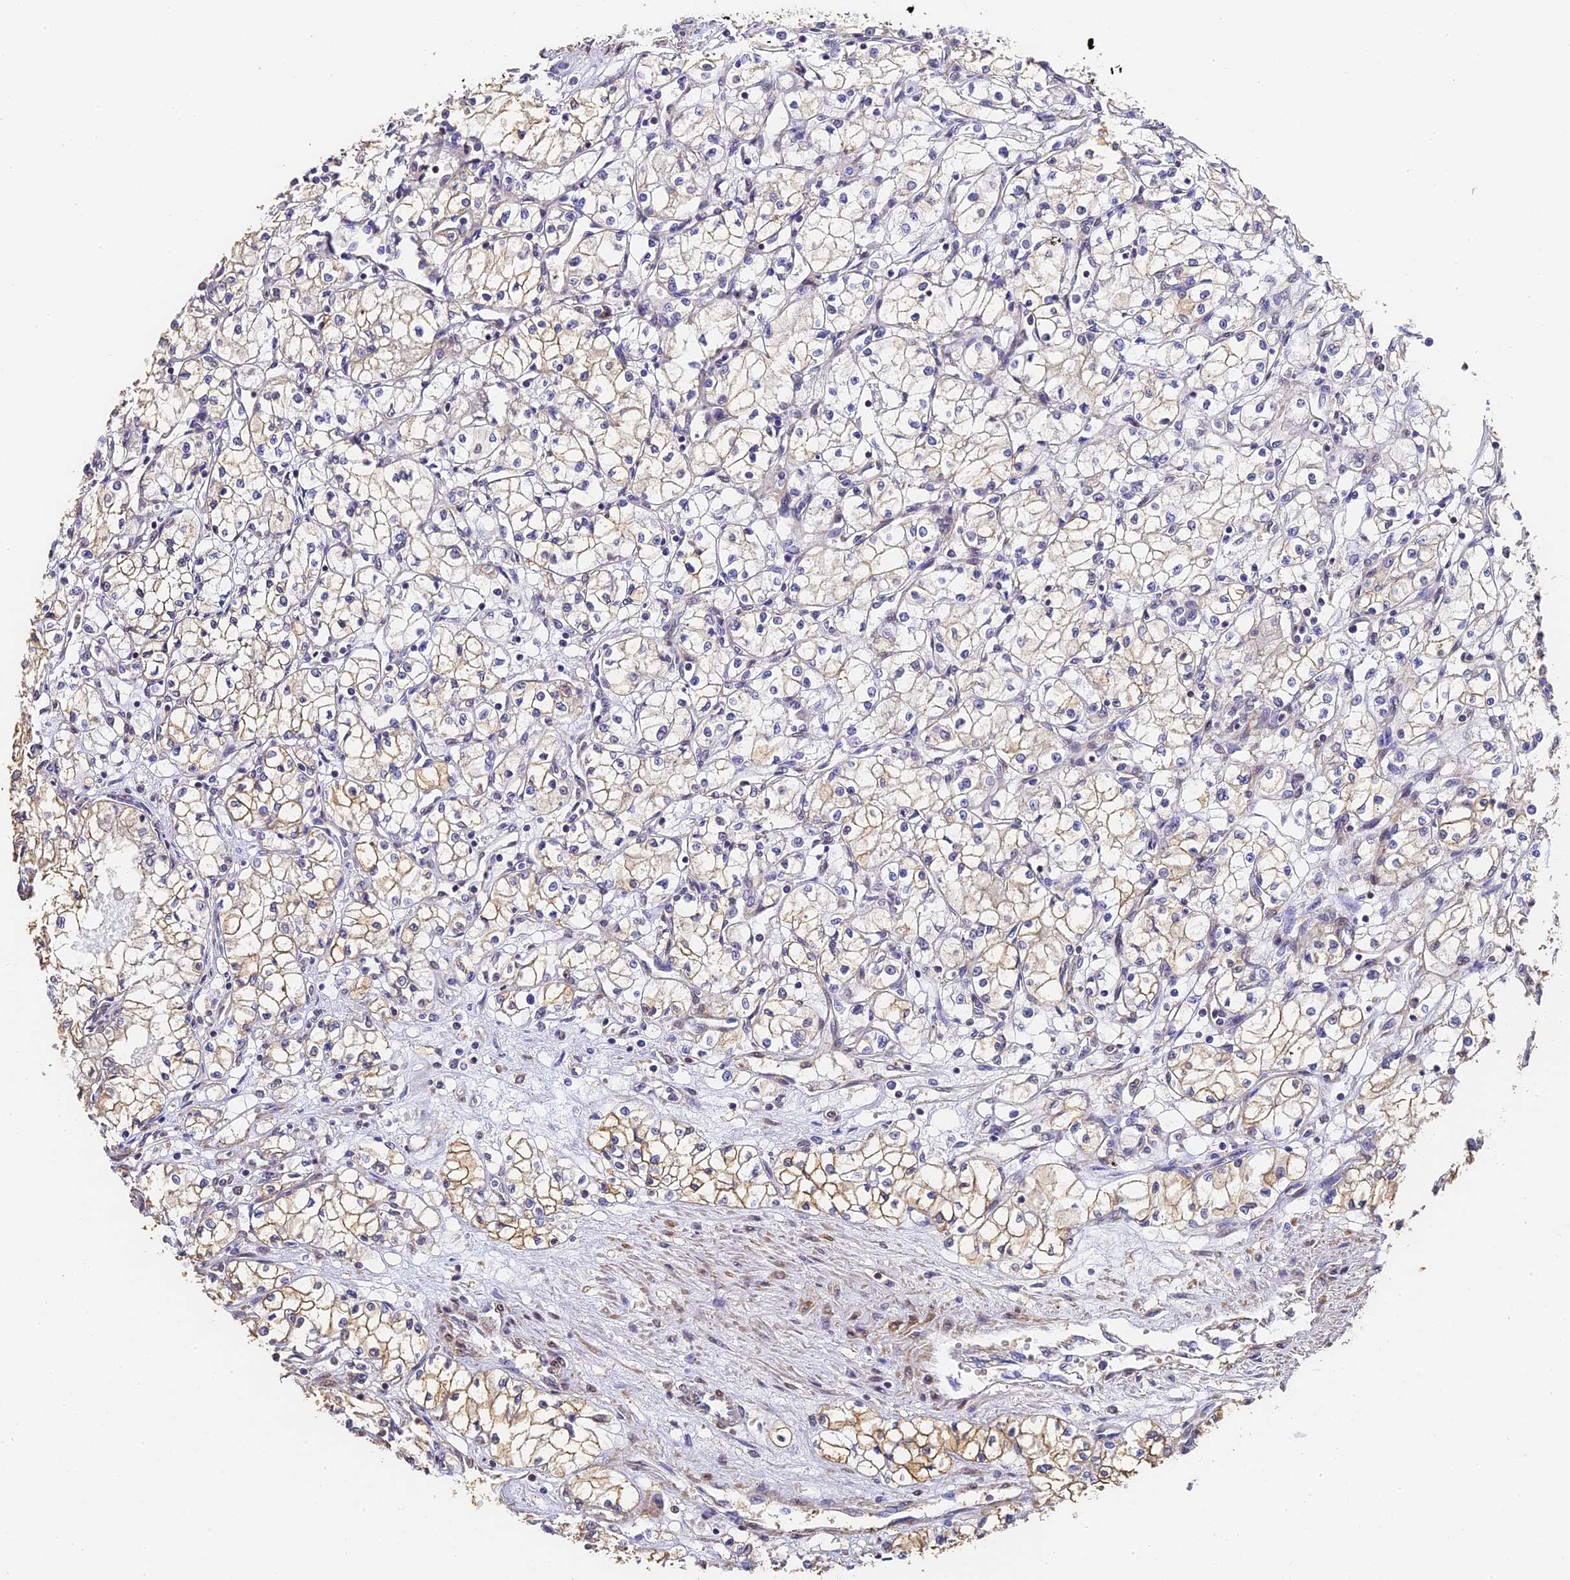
{"staining": {"intensity": "weak", "quantity": "<25%", "location": "cytoplasmic/membranous"}, "tissue": "renal cancer", "cell_type": "Tumor cells", "image_type": "cancer", "snomed": [{"axis": "morphology", "description": "Adenocarcinoma, NOS"}, {"axis": "topography", "description": "Kidney"}], "caption": "High power microscopy micrograph of an immunohistochemistry (IHC) micrograph of renal cancer (adenocarcinoma), revealing no significant staining in tumor cells.", "gene": "SLC11A1", "patient": {"sex": "male", "age": 59}}